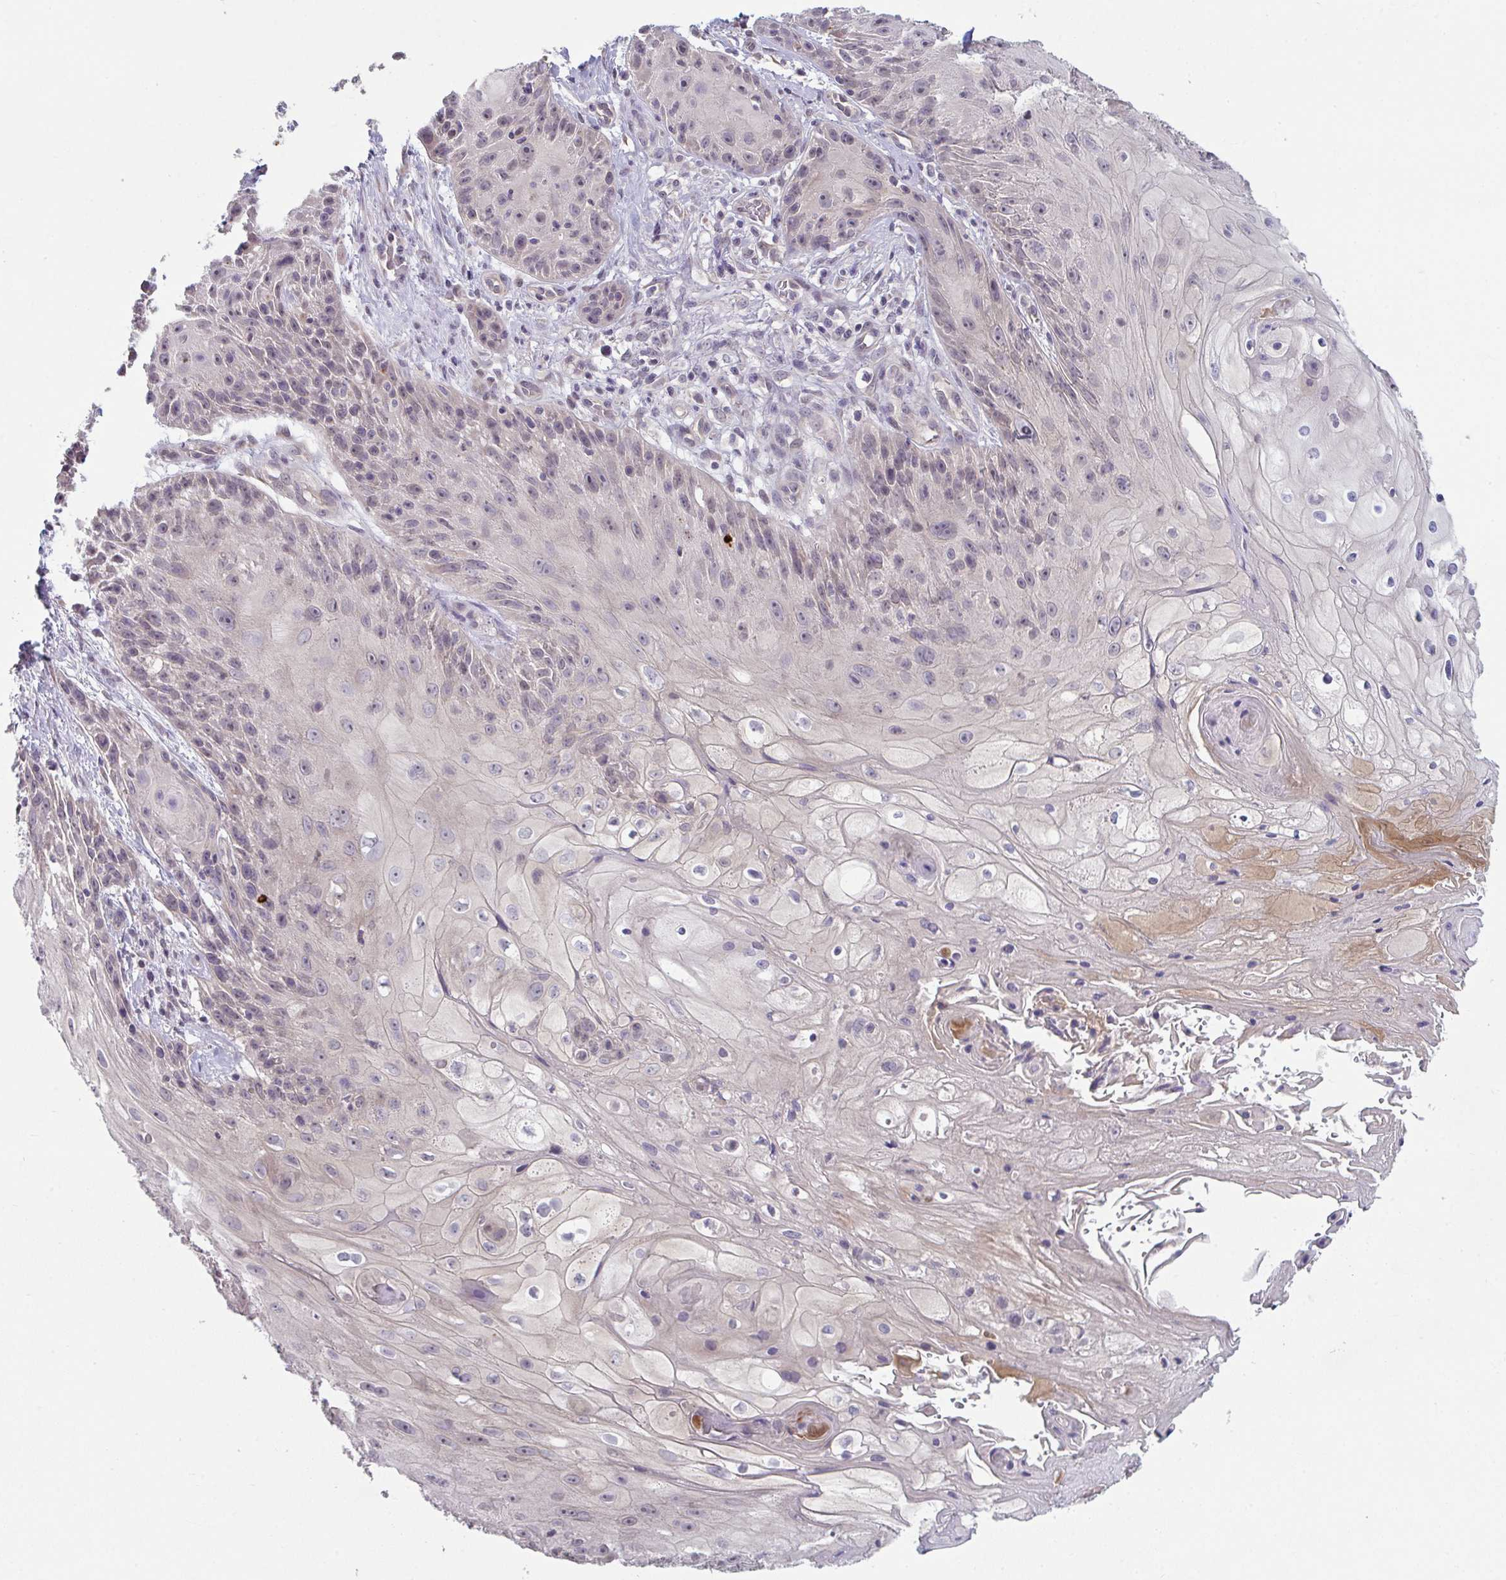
{"staining": {"intensity": "negative", "quantity": "none", "location": "none"}, "tissue": "skin cancer", "cell_type": "Tumor cells", "image_type": "cancer", "snomed": [{"axis": "morphology", "description": "Squamous cell carcinoma, NOS"}, {"axis": "topography", "description": "Skin"}, {"axis": "topography", "description": "Vulva"}], "caption": "The IHC histopathology image has no significant positivity in tumor cells of squamous cell carcinoma (skin) tissue.", "gene": "ZNF214", "patient": {"sex": "female", "age": 76}}